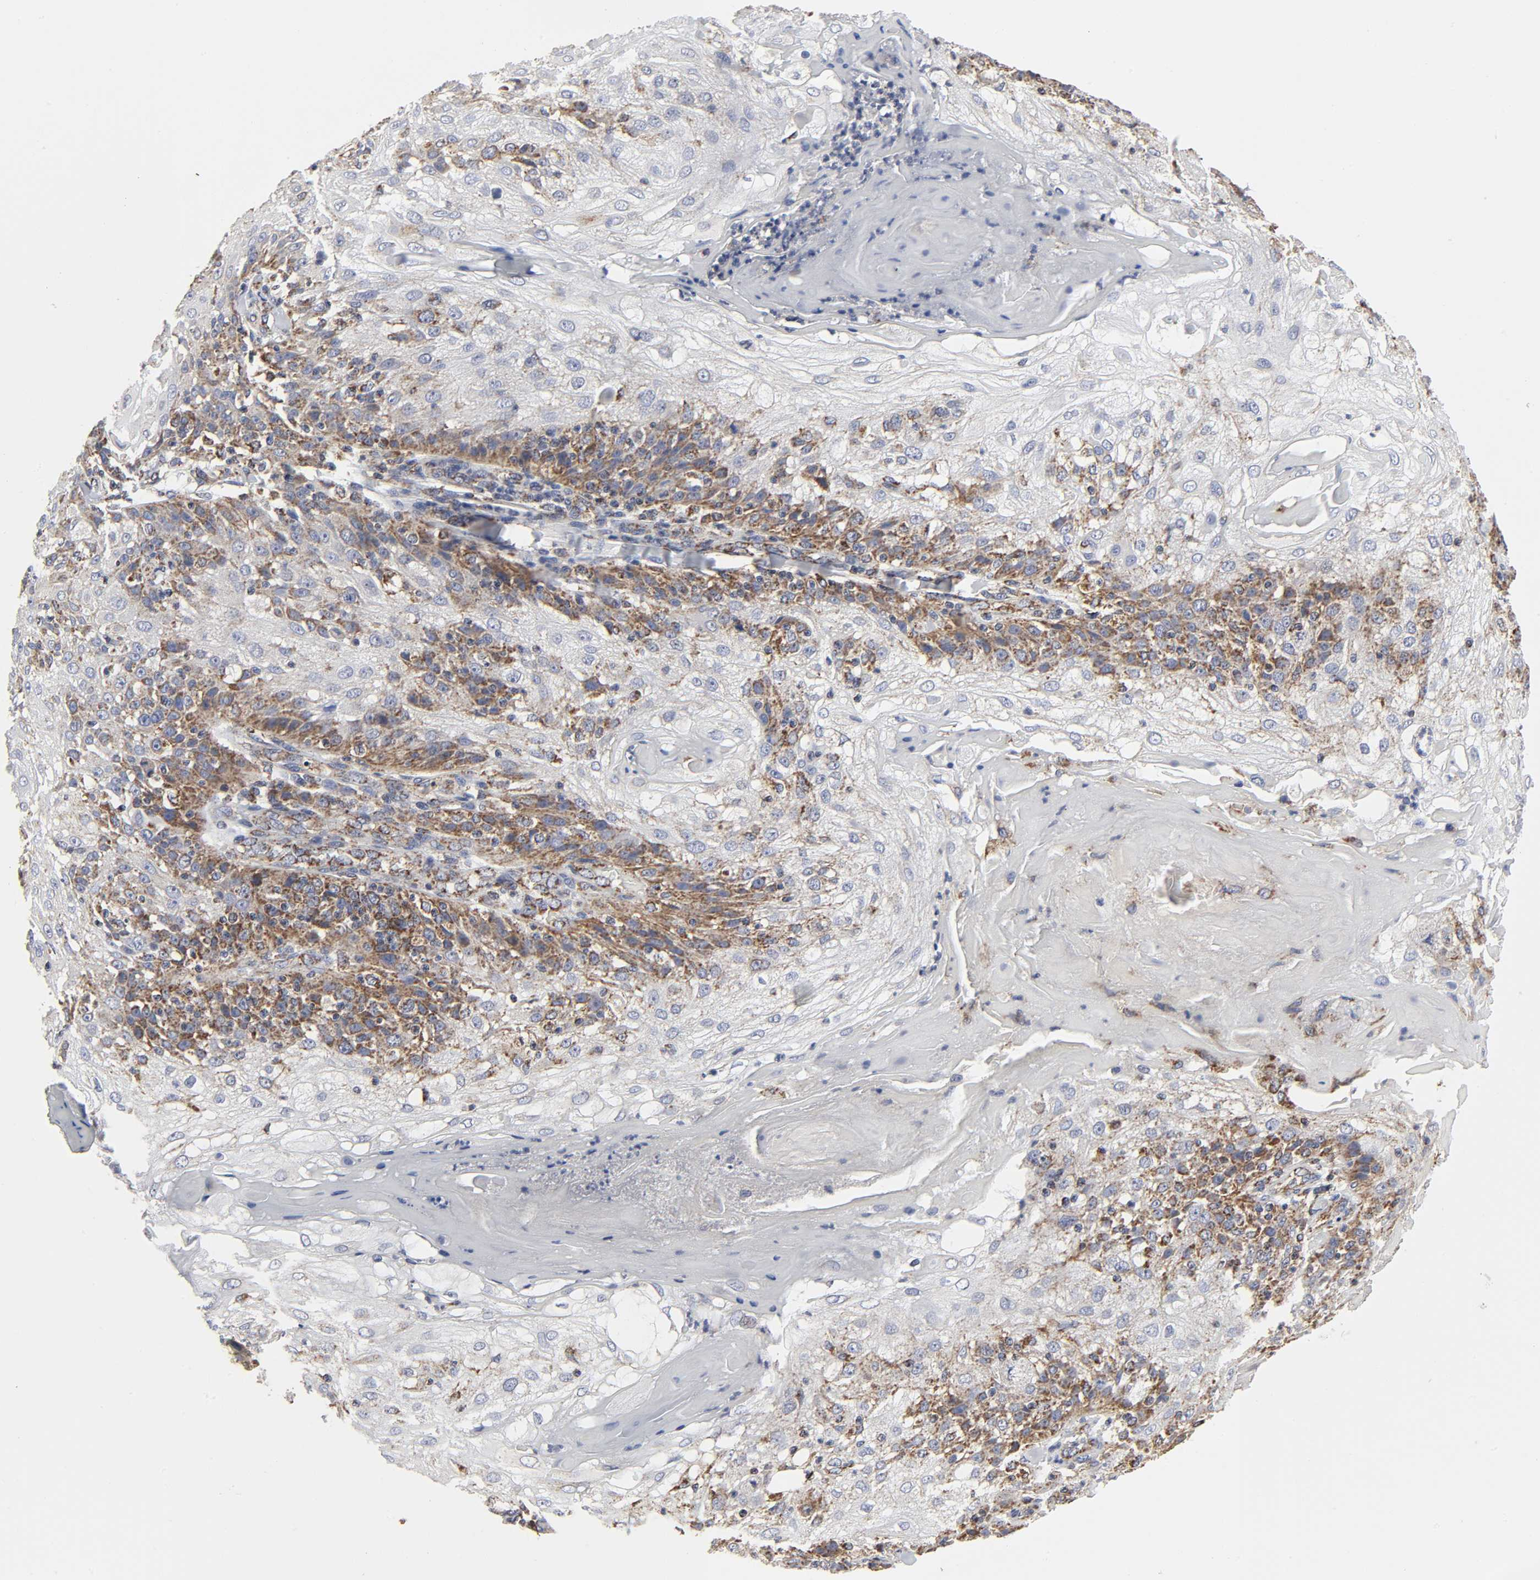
{"staining": {"intensity": "moderate", "quantity": "25%-75%", "location": "cytoplasmic/membranous"}, "tissue": "skin cancer", "cell_type": "Tumor cells", "image_type": "cancer", "snomed": [{"axis": "morphology", "description": "Normal tissue, NOS"}, {"axis": "morphology", "description": "Squamous cell carcinoma, NOS"}, {"axis": "topography", "description": "Skin"}], "caption": "Approximately 25%-75% of tumor cells in squamous cell carcinoma (skin) display moderate cytoplasmic/membranous protein staining as visualized by brown immunohistochemical staining.", "gene": "COX6B1", "patient": {"sex": "female", "age": 83}}